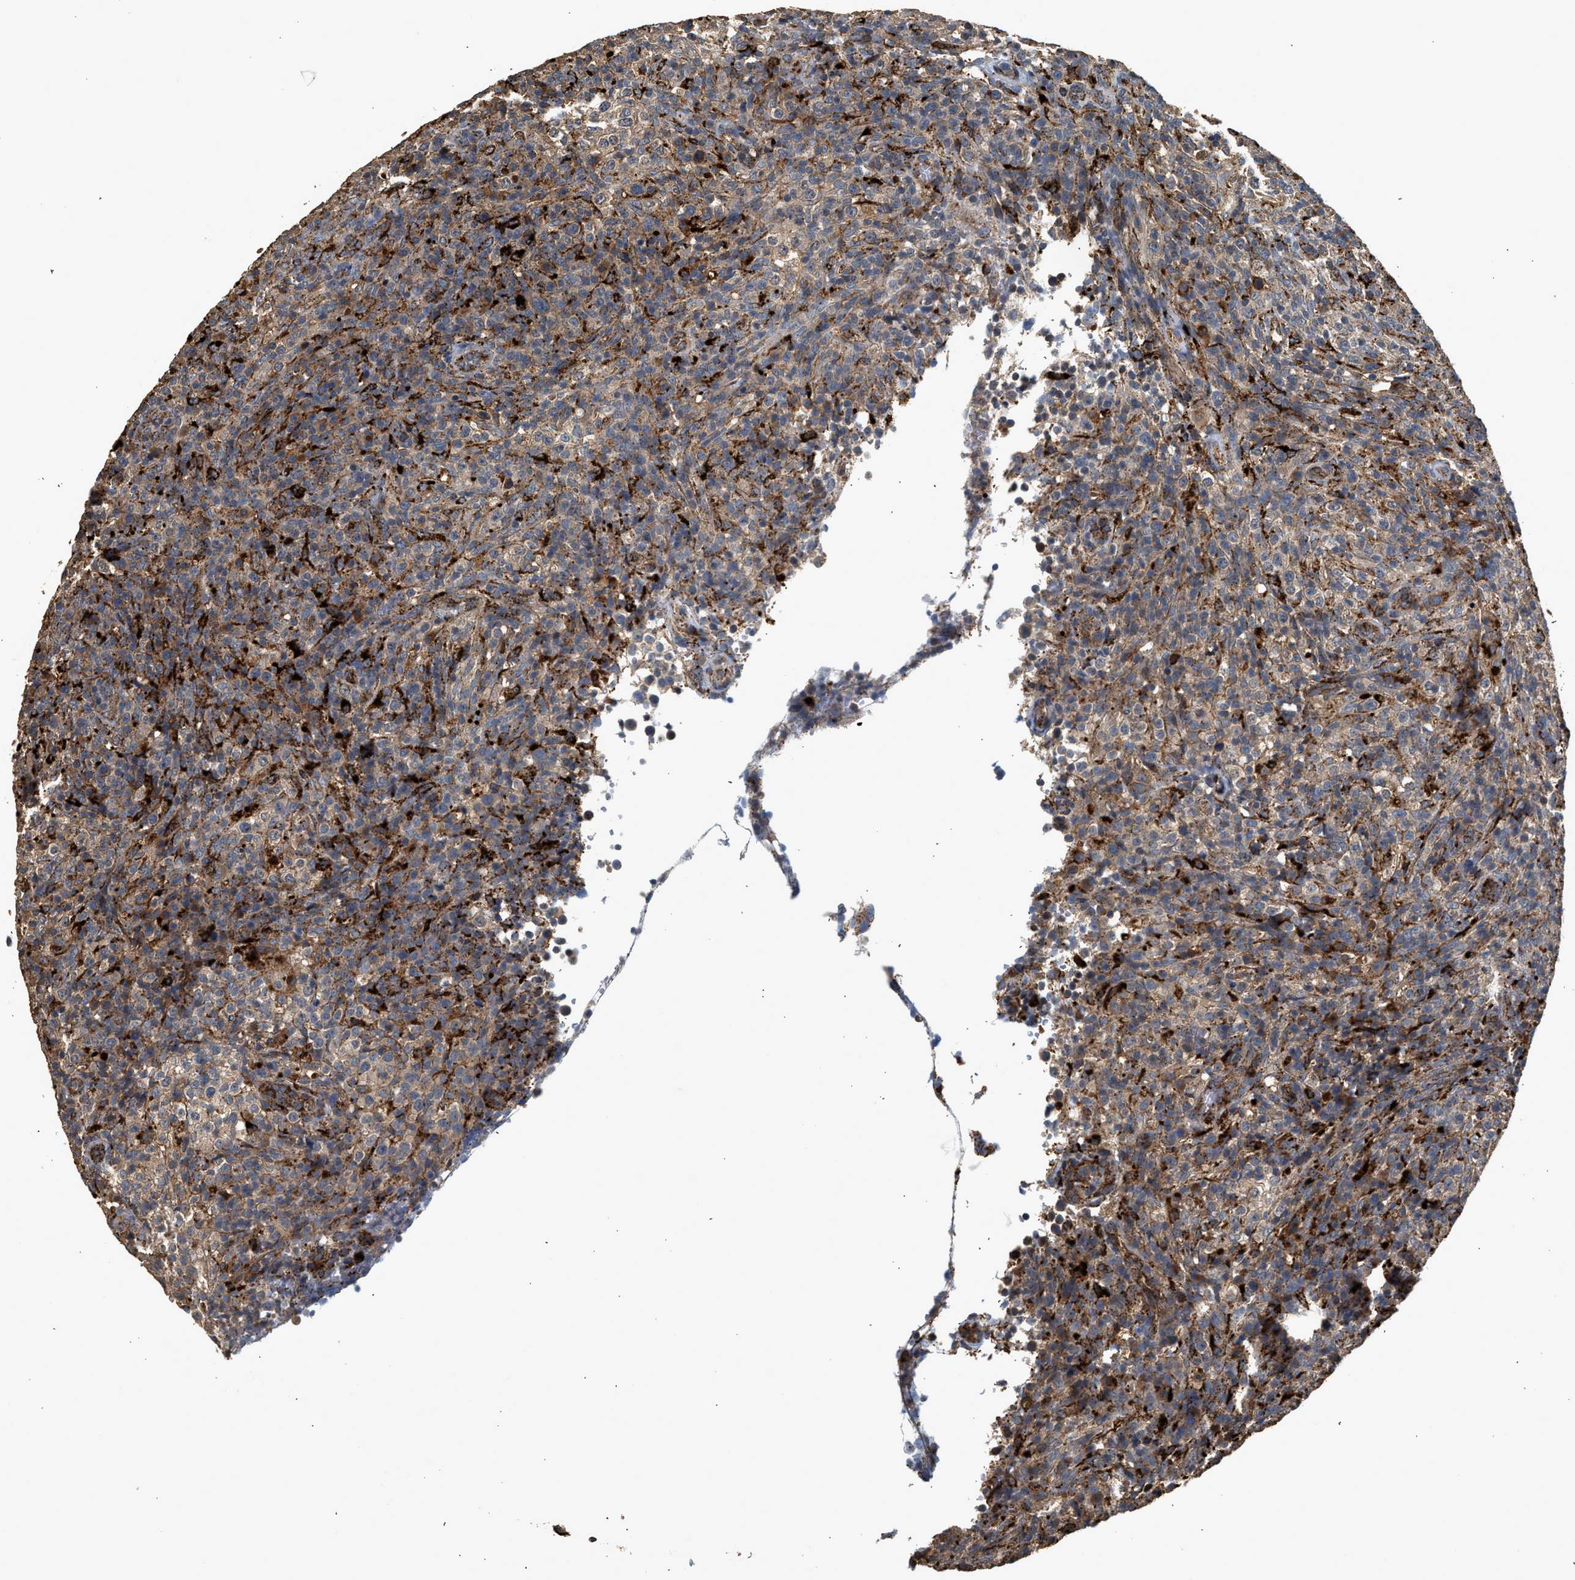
{"staining": {"intensity": "moderate", "quantity": ">75%", "location": "cytoplasmic/membranous"}, "tissue": "lymphoma", "cell_type": "Tumor cells", "image_type": "cancer", "snomed": [{"axis": "morphology", "description": "Malignant lymphoma, non-Hodgkin's type, High grade"}, {"axis": "topography", "description": "Lymph node"}], "caption": "The micrograph displays immunohistochemical staining of lymphoma. There is moderate cytoplasmic/membranous staining is present in approximately >75% of tumor cells.", "gene": "CTSV", "patient": {"sex": "female", "age": 76}}